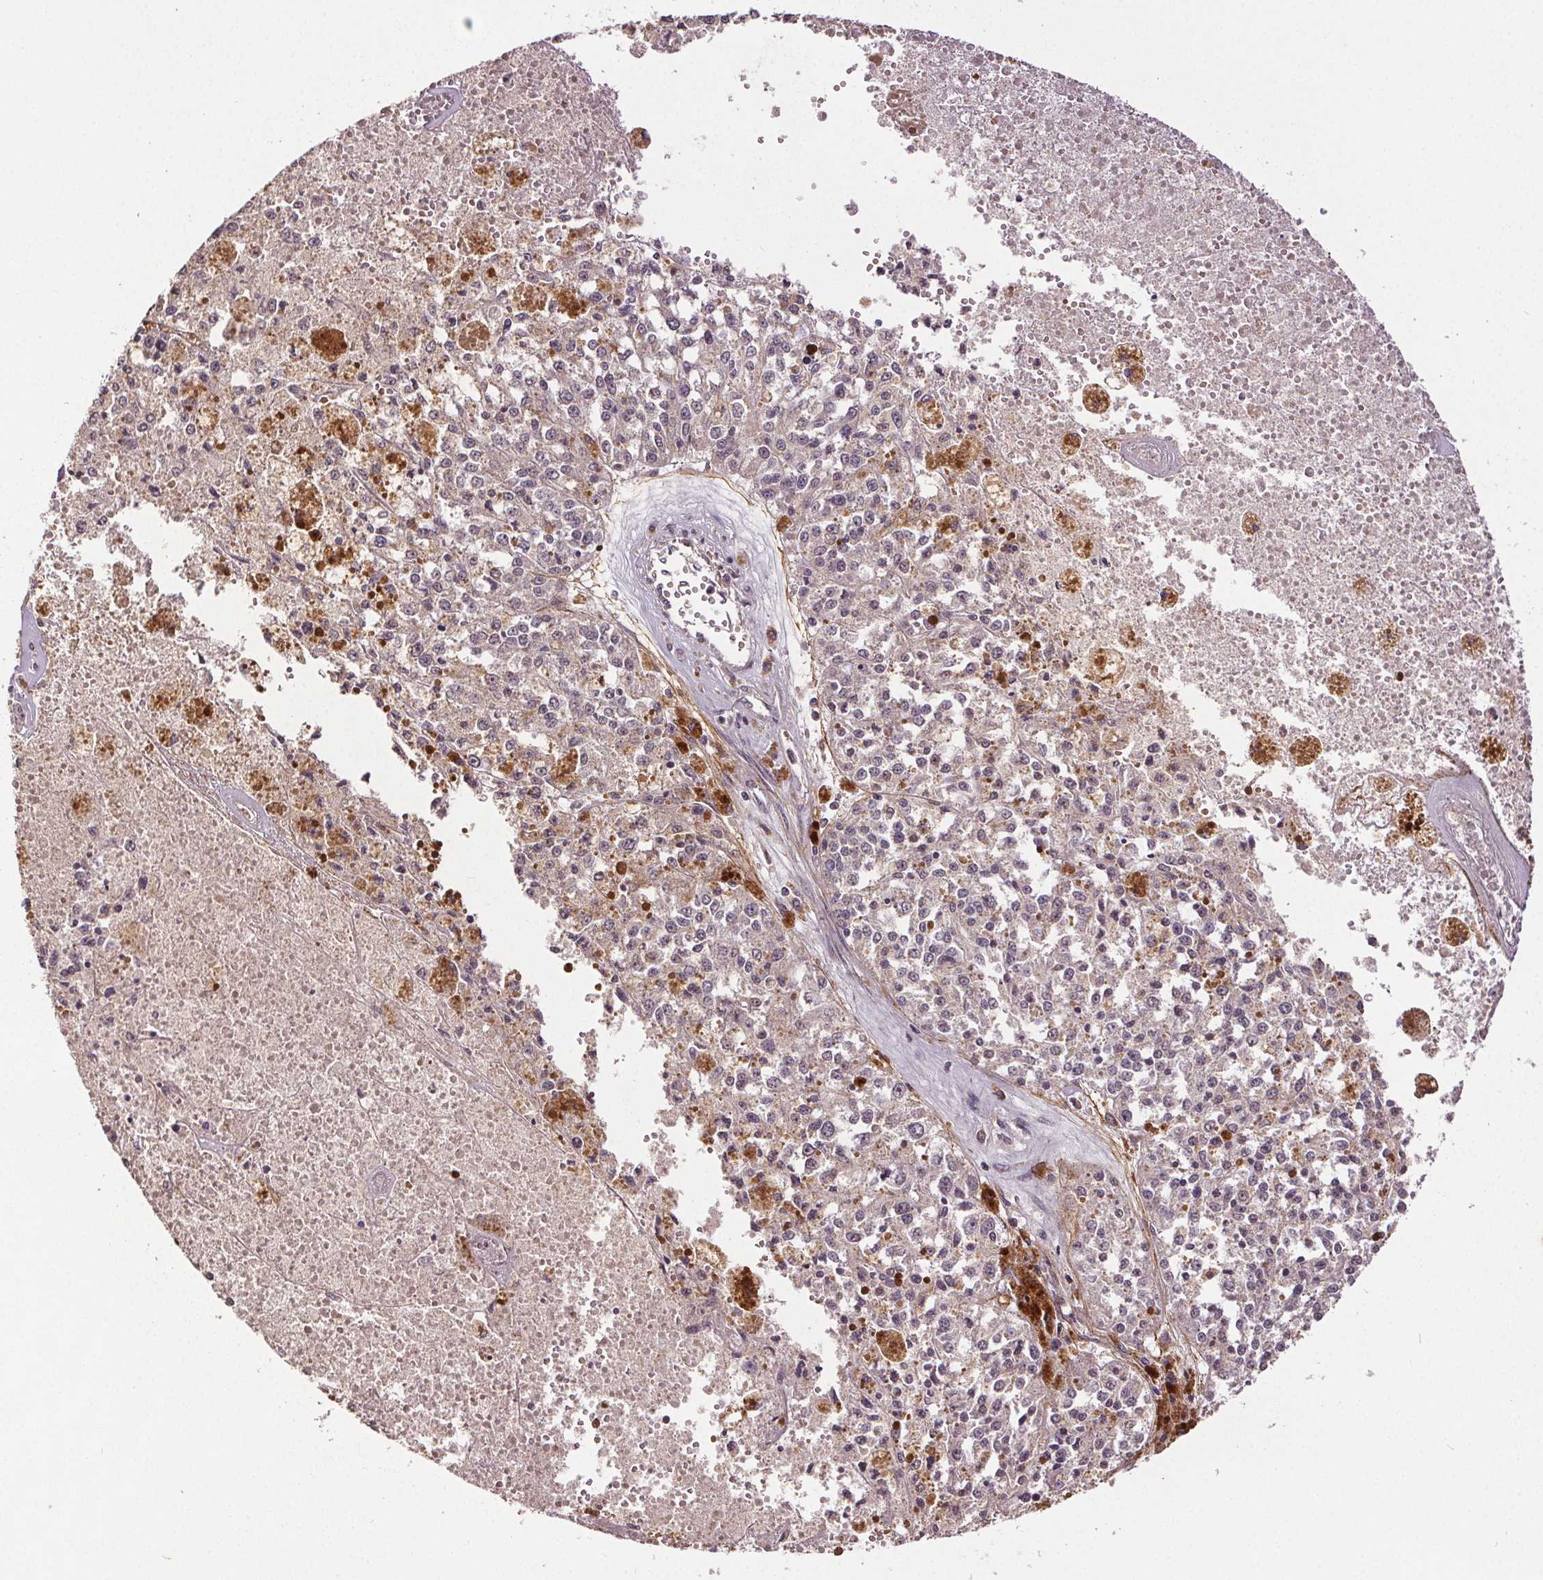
{"staining": {"intensity": "negative", "quantity": "none", "location": "none"}, "tissue": "melanoma", "cell_type": "Tumor cells", "image_type": "cancer", "snomed": [{"axis": "morphology", "description": "Malignant melanoma, Metastatic site"}, {"axis": "topography", "description": "Lymph node"}], "caption": "An image of human malignant melanoma (metastatic site) is negative for staining in tumor cells.", "gene": "EPHB3", "patient": {"sex": "female", "age": 64}}